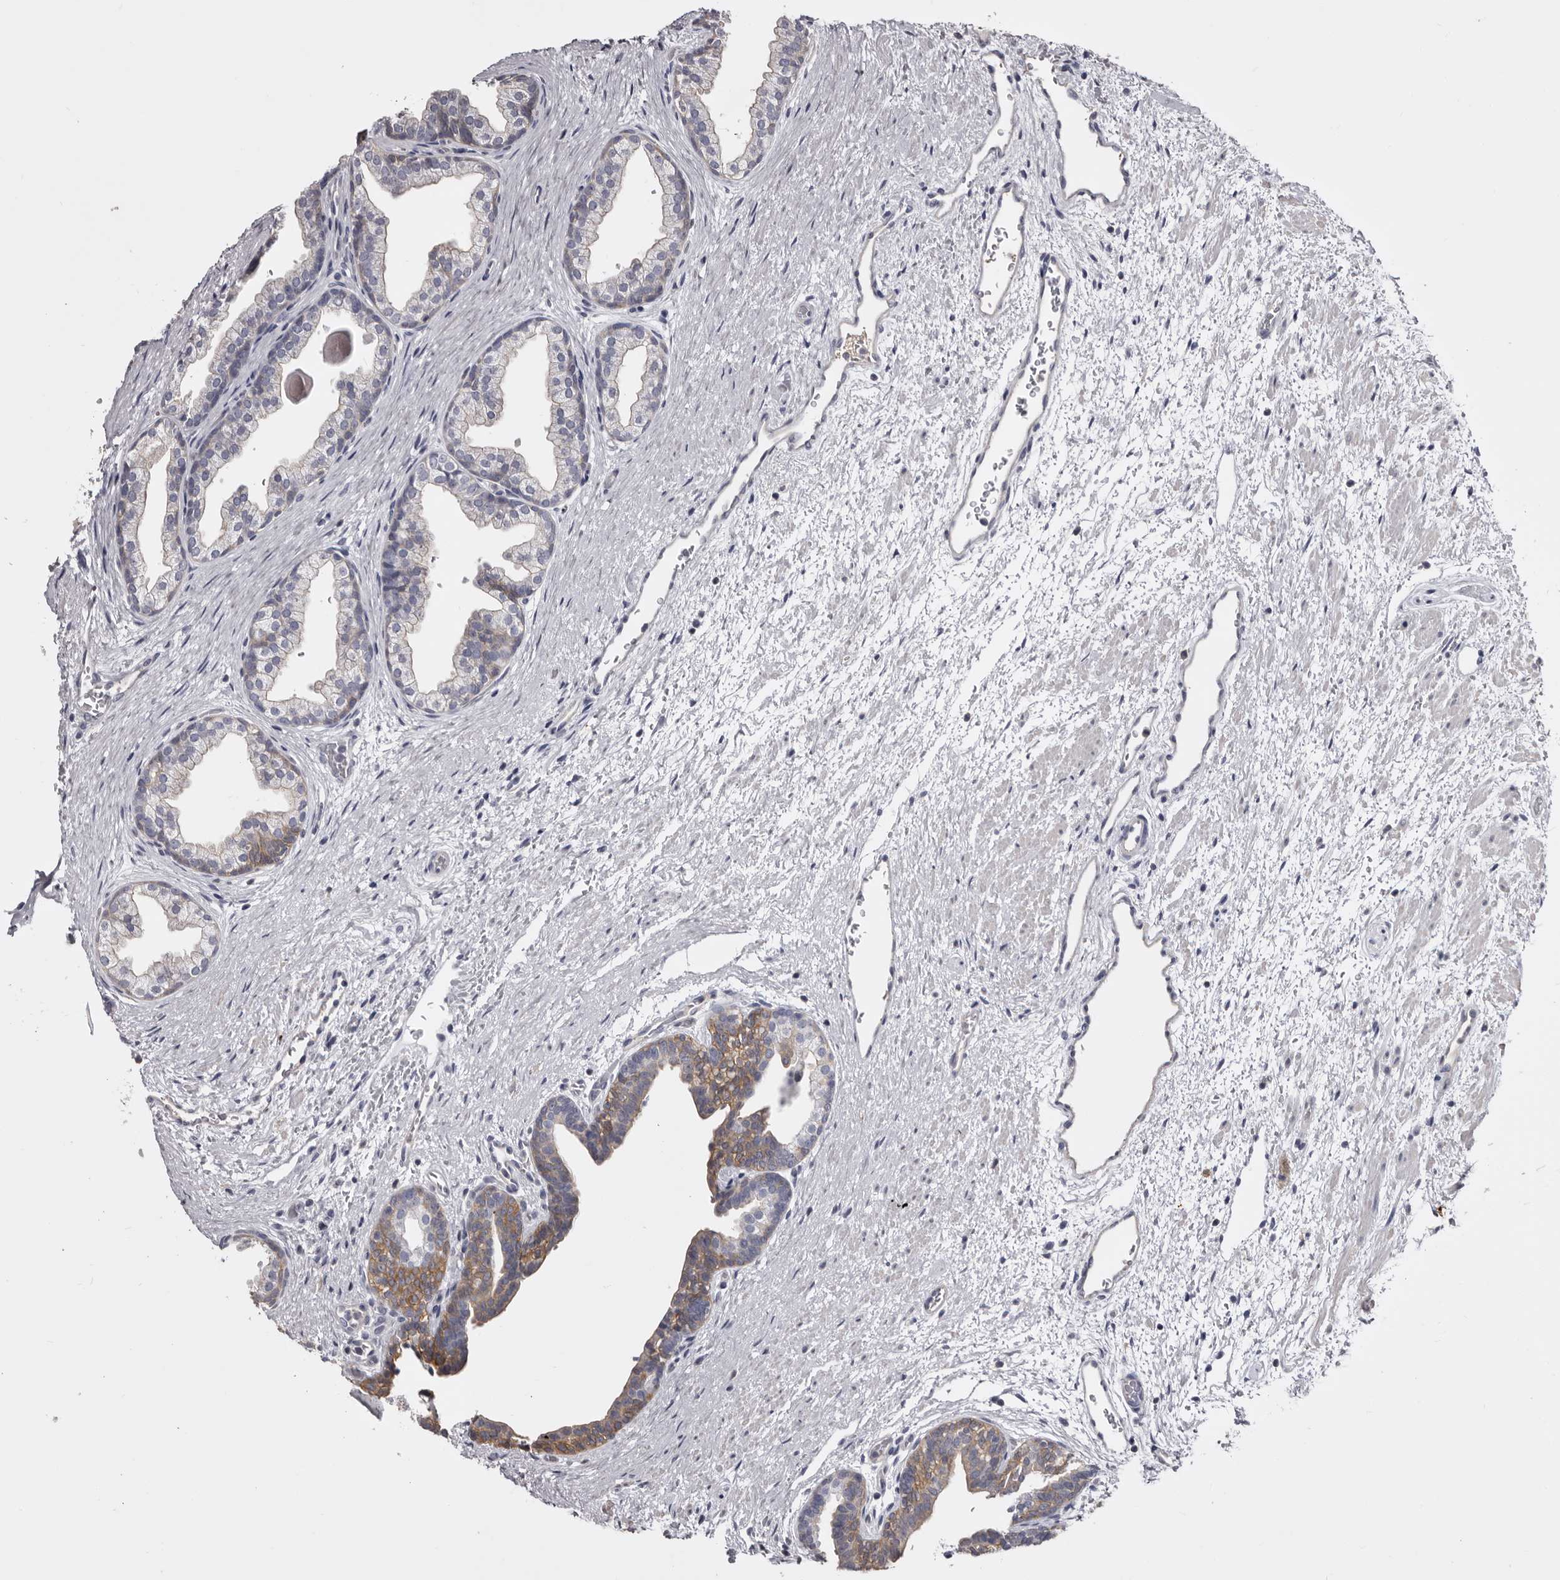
{"staining": {"intensity": "moderate", "quantity": "<25%", "location": "cytoplasmic/membranous"}, "tissue": "prostate", "cell_type": "Glandular cells", "image_type": "normal", "snomed": [{"axis": "morphology", "description": "Normal tissue, NOS"}, {"axis": "topography", "description": "Prostate"}], "caption": "The immunohistochemical stain labels moderate cytoplasmic/membranous positivity in glandular cells of normal prostate.", "gene": "LAD1", "patient": {"sex": "male", "age": 48}}